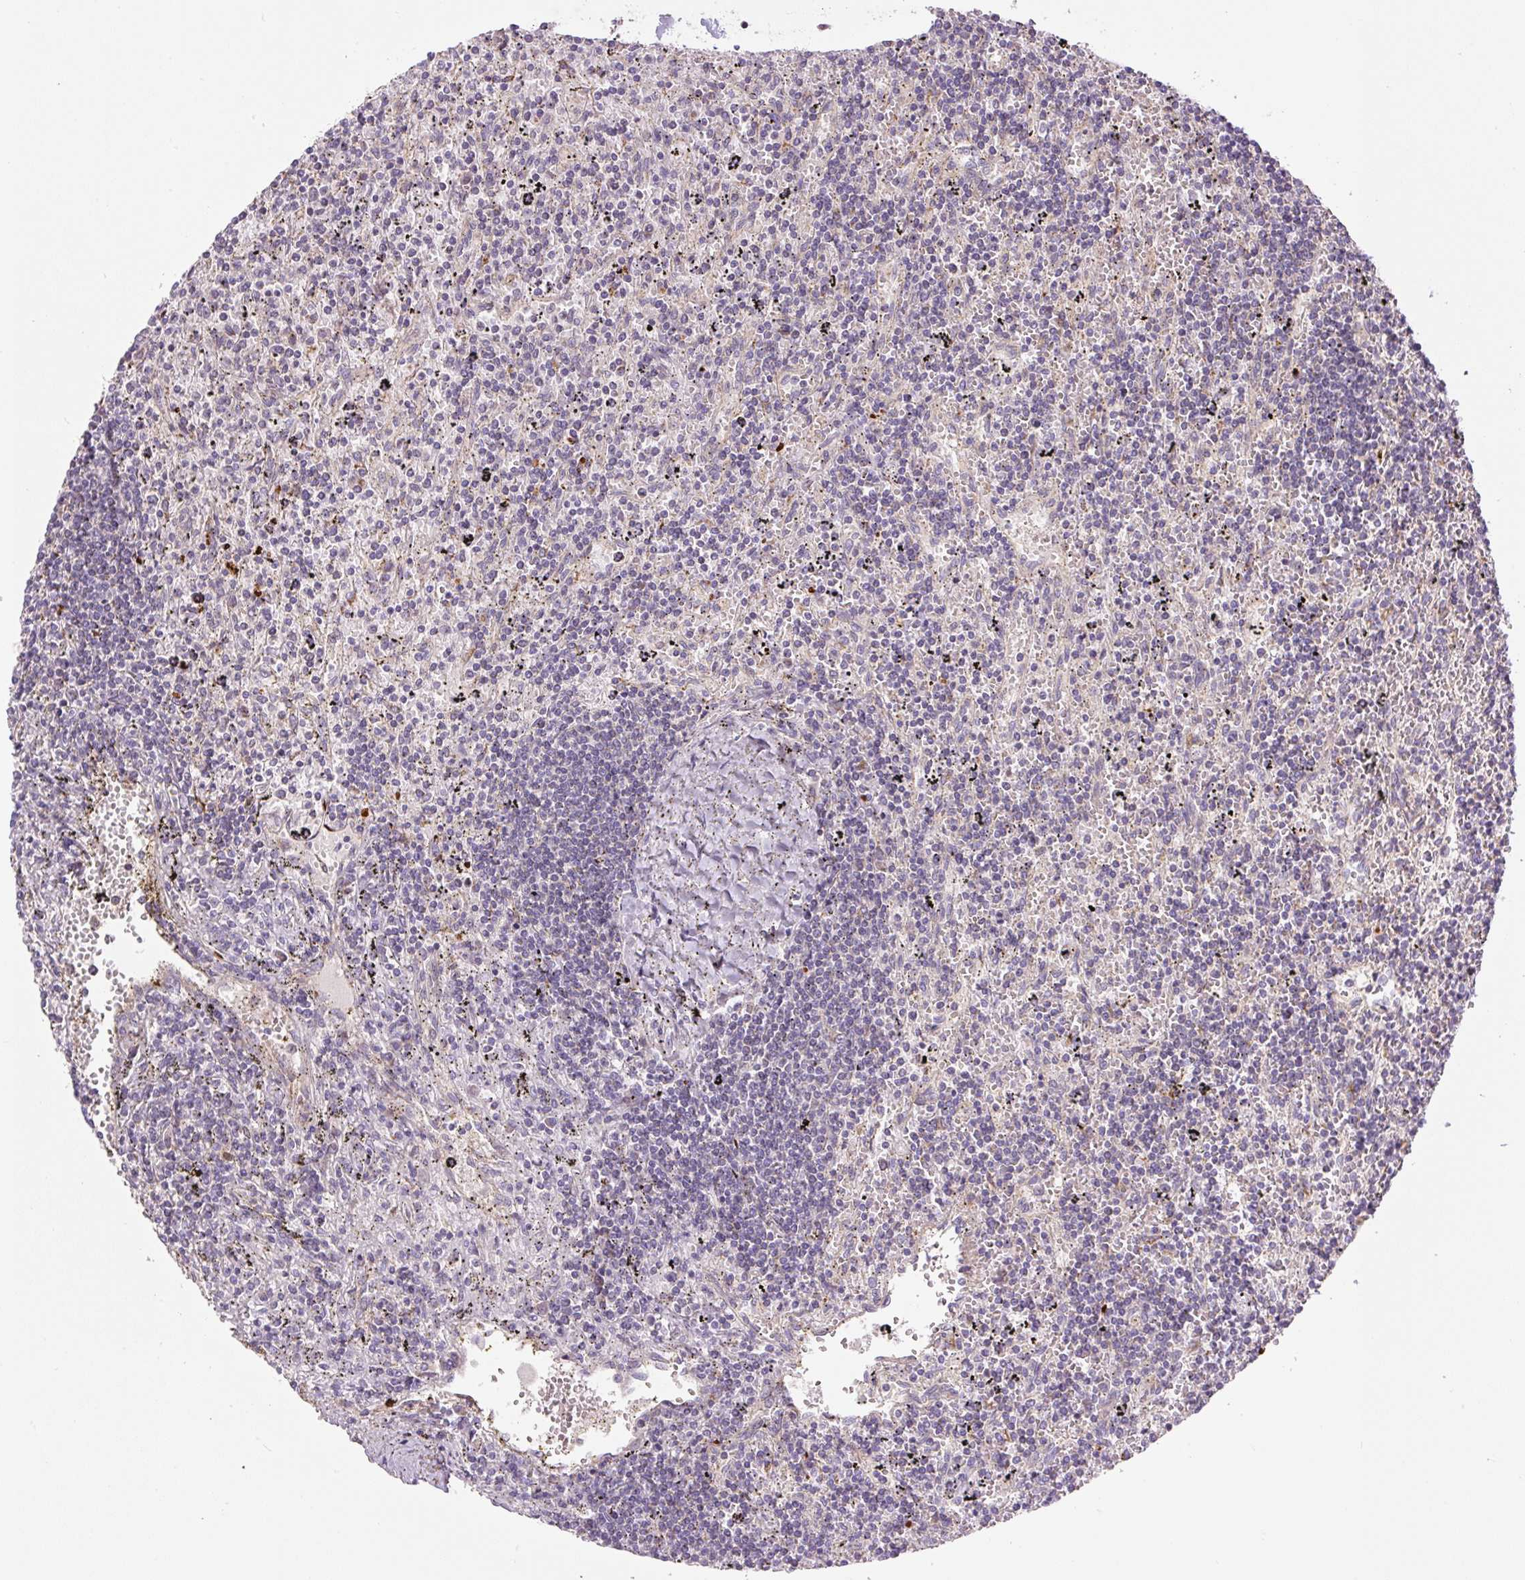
{"staining": {"intensity": "negative", "quantity": "none", "location": "none"}, "tissue": "lymphoma", "cell_type": "Tumor cells", "image_type": "cancer", "snomed": [{"axis": "morphology", "description": "Malignant lymphoma, non-Hodgkin's type, Low grade"}, {"axis": "topography", "description": "Spleen"}], "caption": "This histopathology image is of low-grade malignant lymphoma, non-Hodgkin's type stained with immunohistochemistry to label a protein in brown with the nuclei are counter-stained blue. There is no staining in tumor cells.", "gene": "CCNI2", "patient": {"sex": "male", "age": 76}}